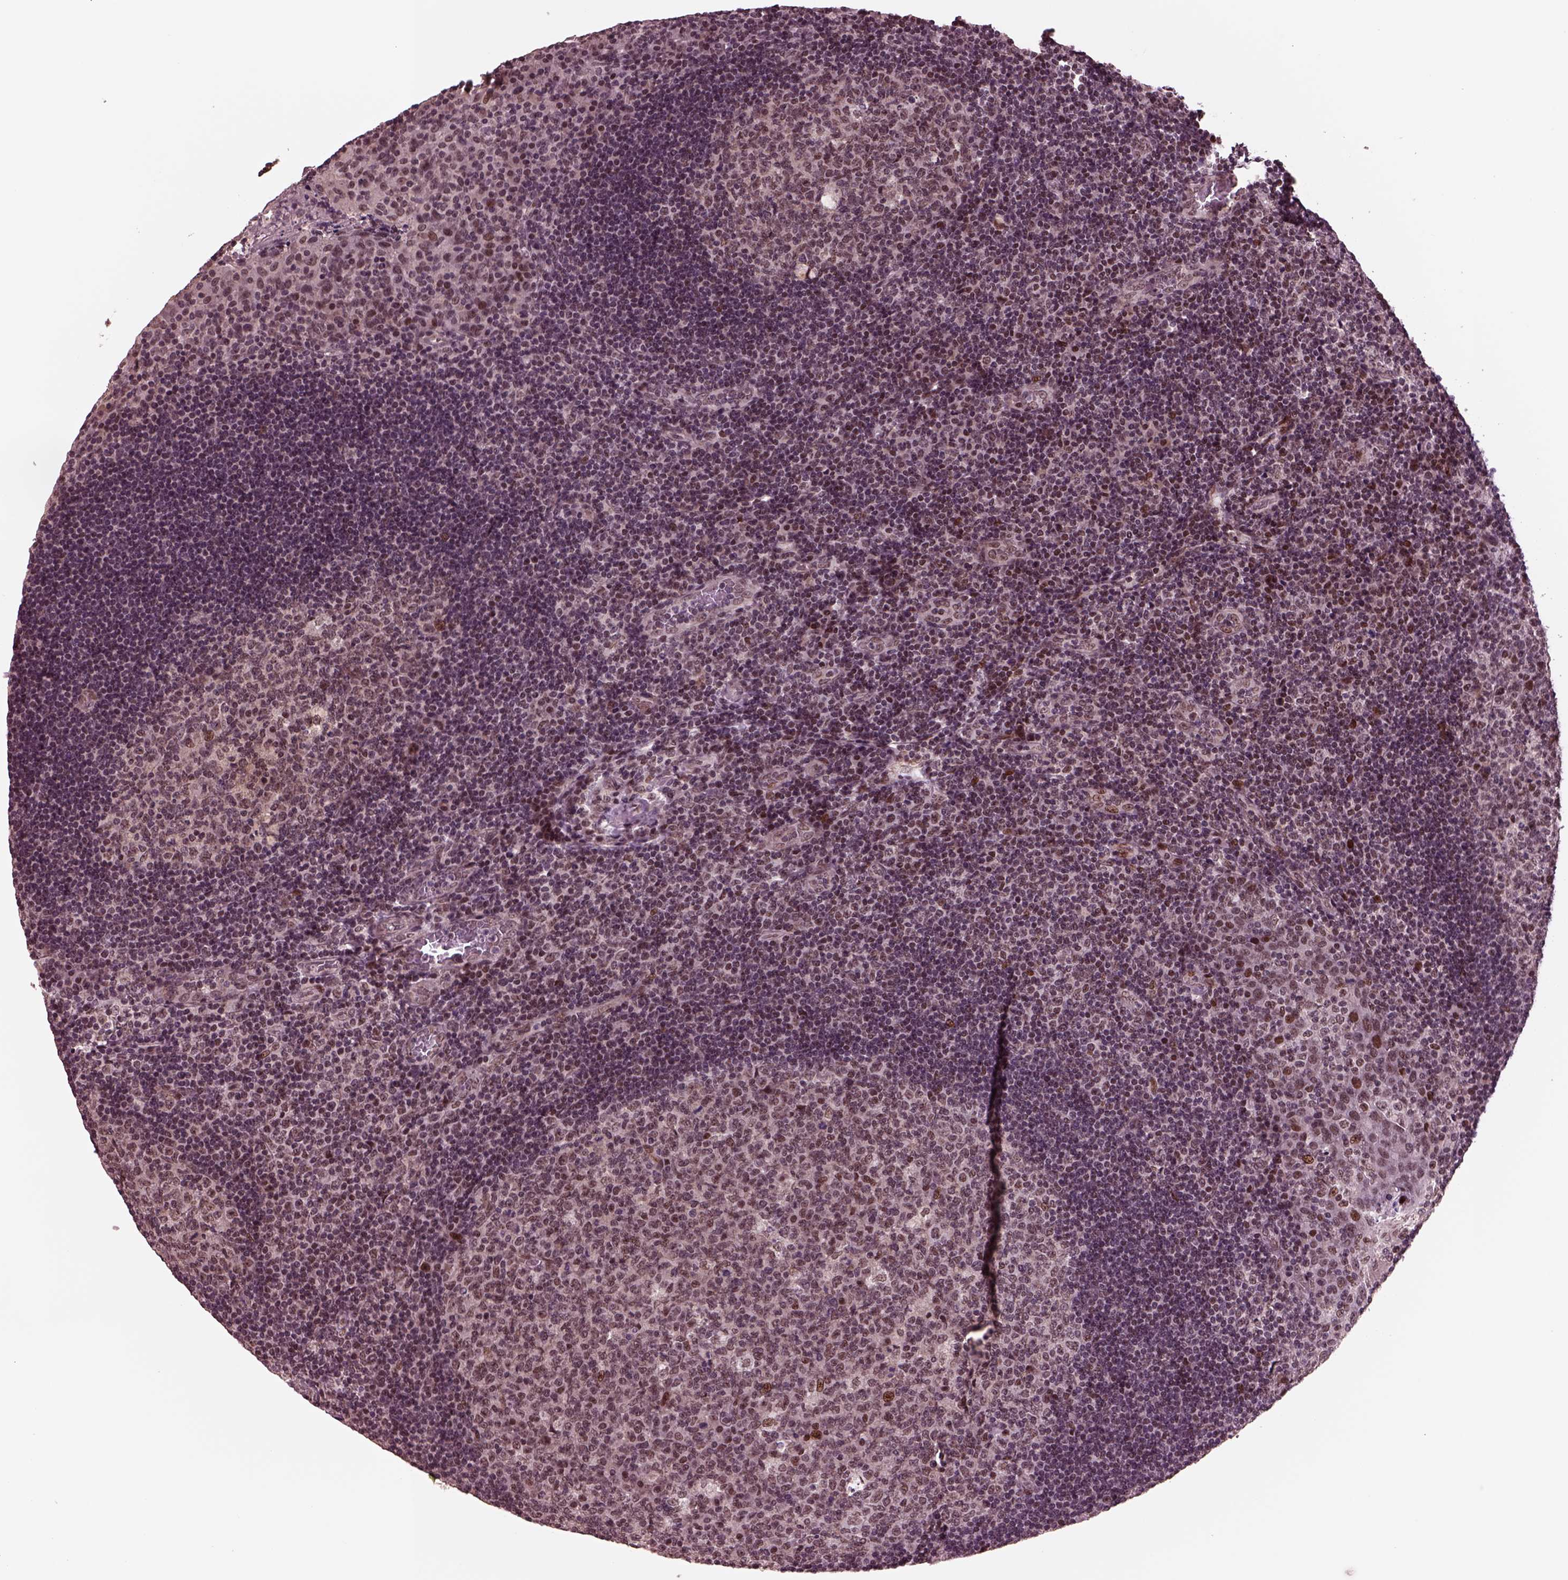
{"staining": {"intensity": "moderate", "quantity": "<25%", "location": "nuclear"}, "tissue": "tonsil", "cell_type": "Germinal center cells", "image_type": "normal", "snomed": [{"axis": "morphology", "description": "Normal tissue, NOS"}, {"axis": "topography", "description": "Tonsil"}], "caption": "The image exhibits immunohistochemical staining of unremarkable tonsil. There is moderate nuclear staining is seen in about <25% of germinal center cells.", "gene": "NAP1L5", "patient": {"sex": "male", "age": 17}}